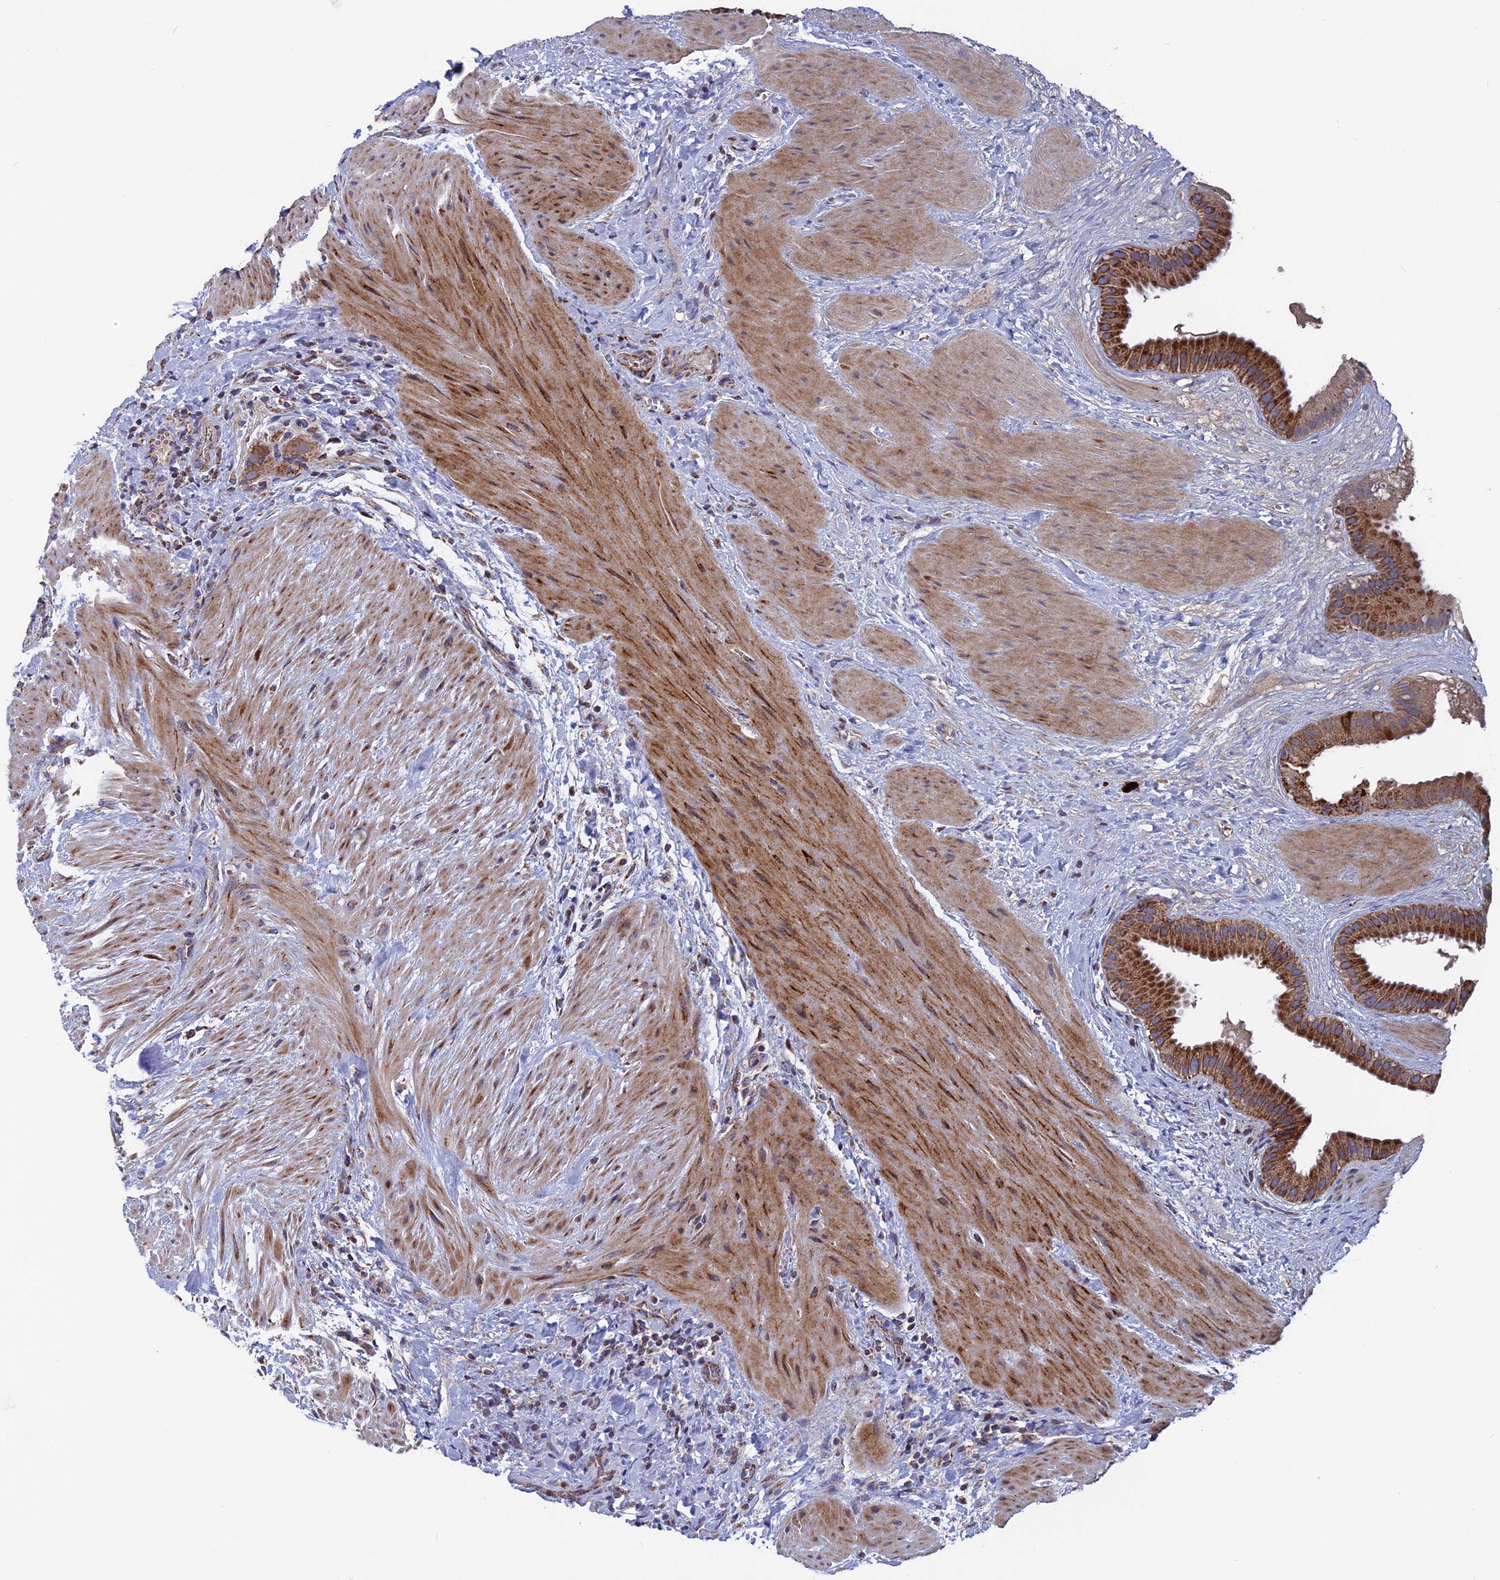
{"staining": {"intensity": "strong", "quantity": ">75%", "location": "cytoplasmic/membranous"}, "tissue": "gallbladder", "cell_type": "Glandular cells", "image_type": "normal", "snomed": [{"axis": "morphology", "description": "Normal tissue, NOS"}, {"axis": "topography", "description": "Gallbladder"}], "caption": "This is a photomicrograph of immunohistochemistry (IHC) staining of unremarkable gallbladder, which shows strong expression in the cytoplasmic/membranous of glandular cells.", "gene": "TGFA", "patient": {"sex": "male", "age": 55}}